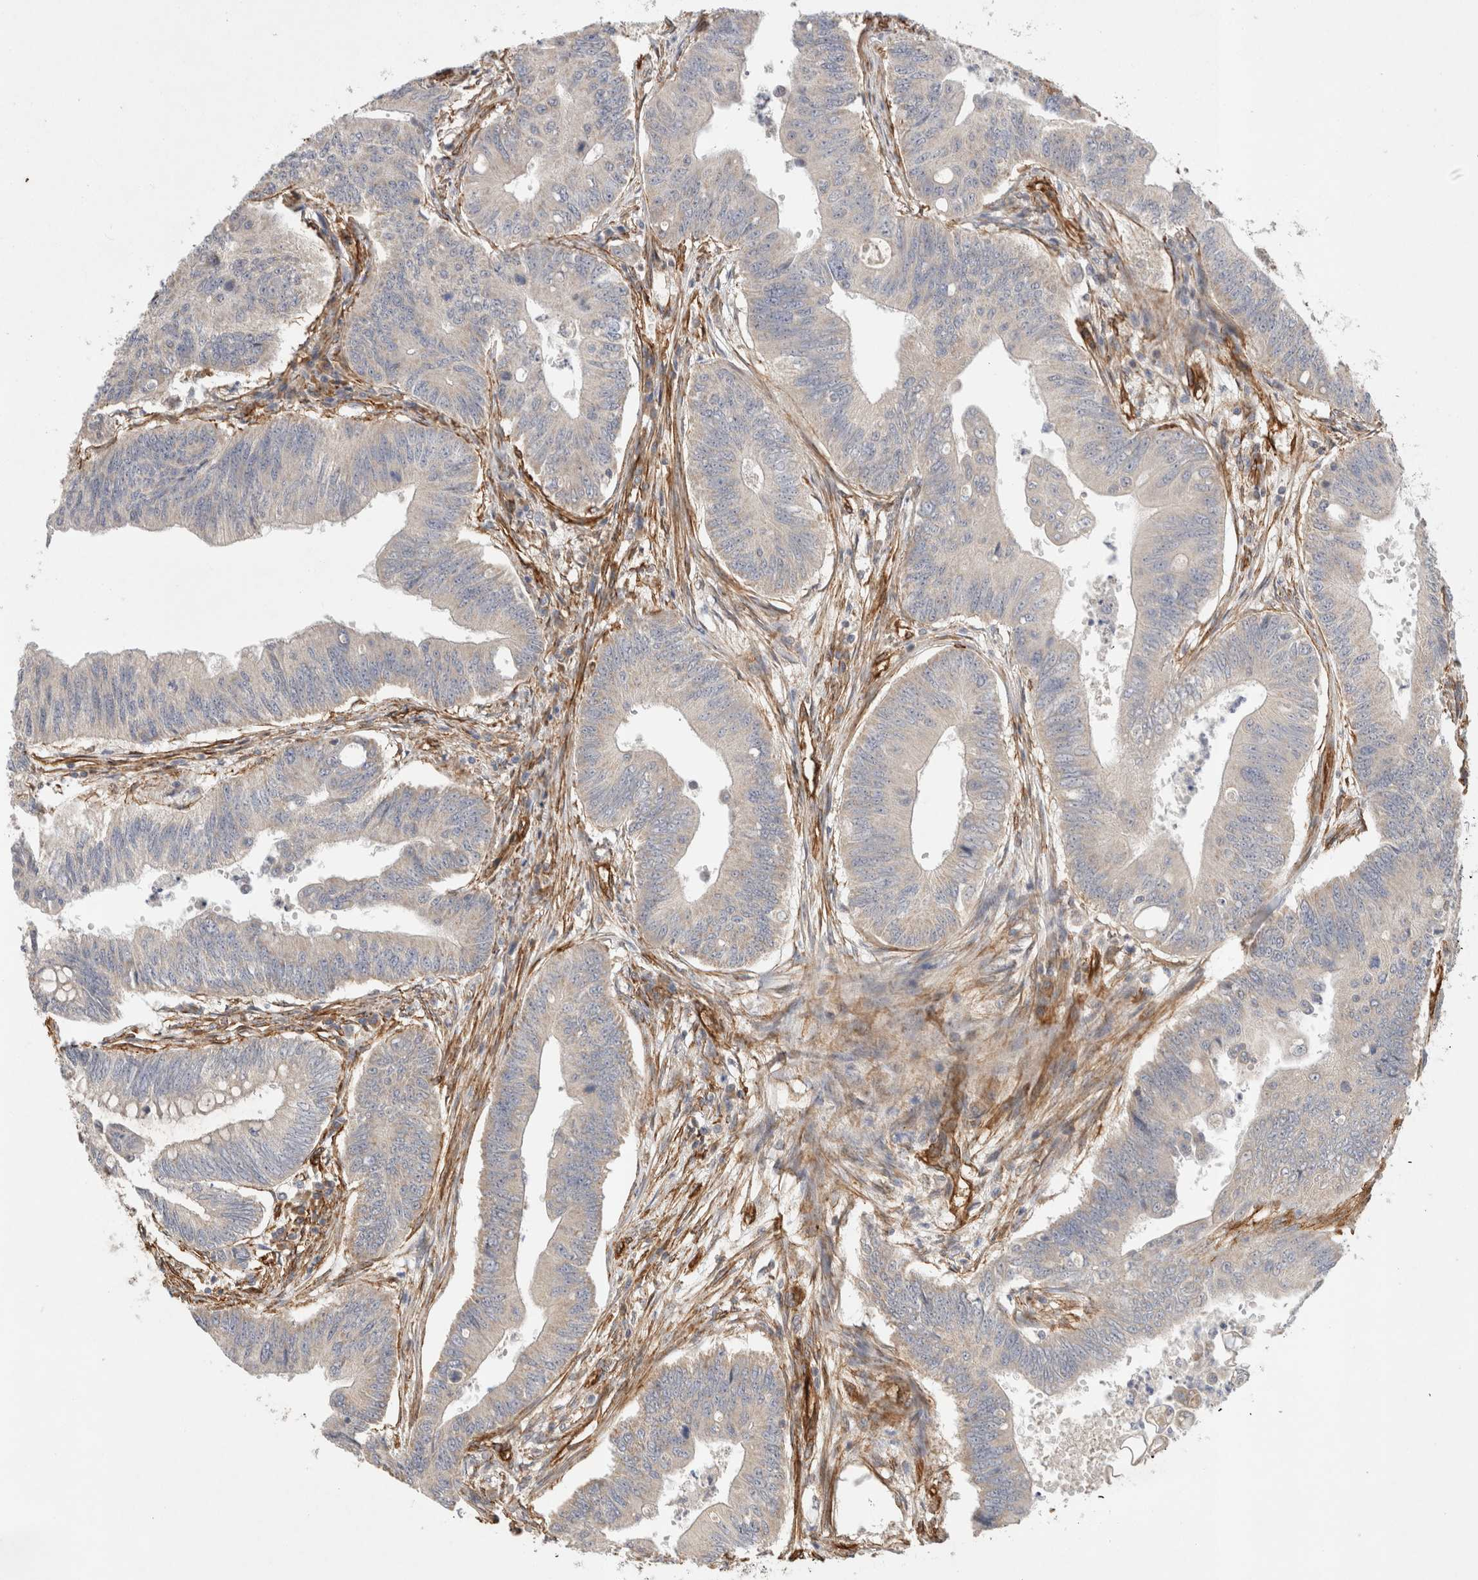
{"staining": {"intensity": "negative", "quantity": "none", "location": "none"}, "tissue": "colorectal cancer", "cell_type": "Tumor cells", "image_type": "cancer", "snomed": [{"axis": "morphology", "description": "Adenoma, NOS"}, {"axis": "morphology", "description": "Adenocarcinoma, NOS"}, {"axis": "topography", "description": "Colon"}], "caption": "An image of colorectal adenocarcinoma stained for a protein exhibits no brown staining in tumor cells.", "gene": "JMJD4", "patient": {"sex": "male", "age": 79}}